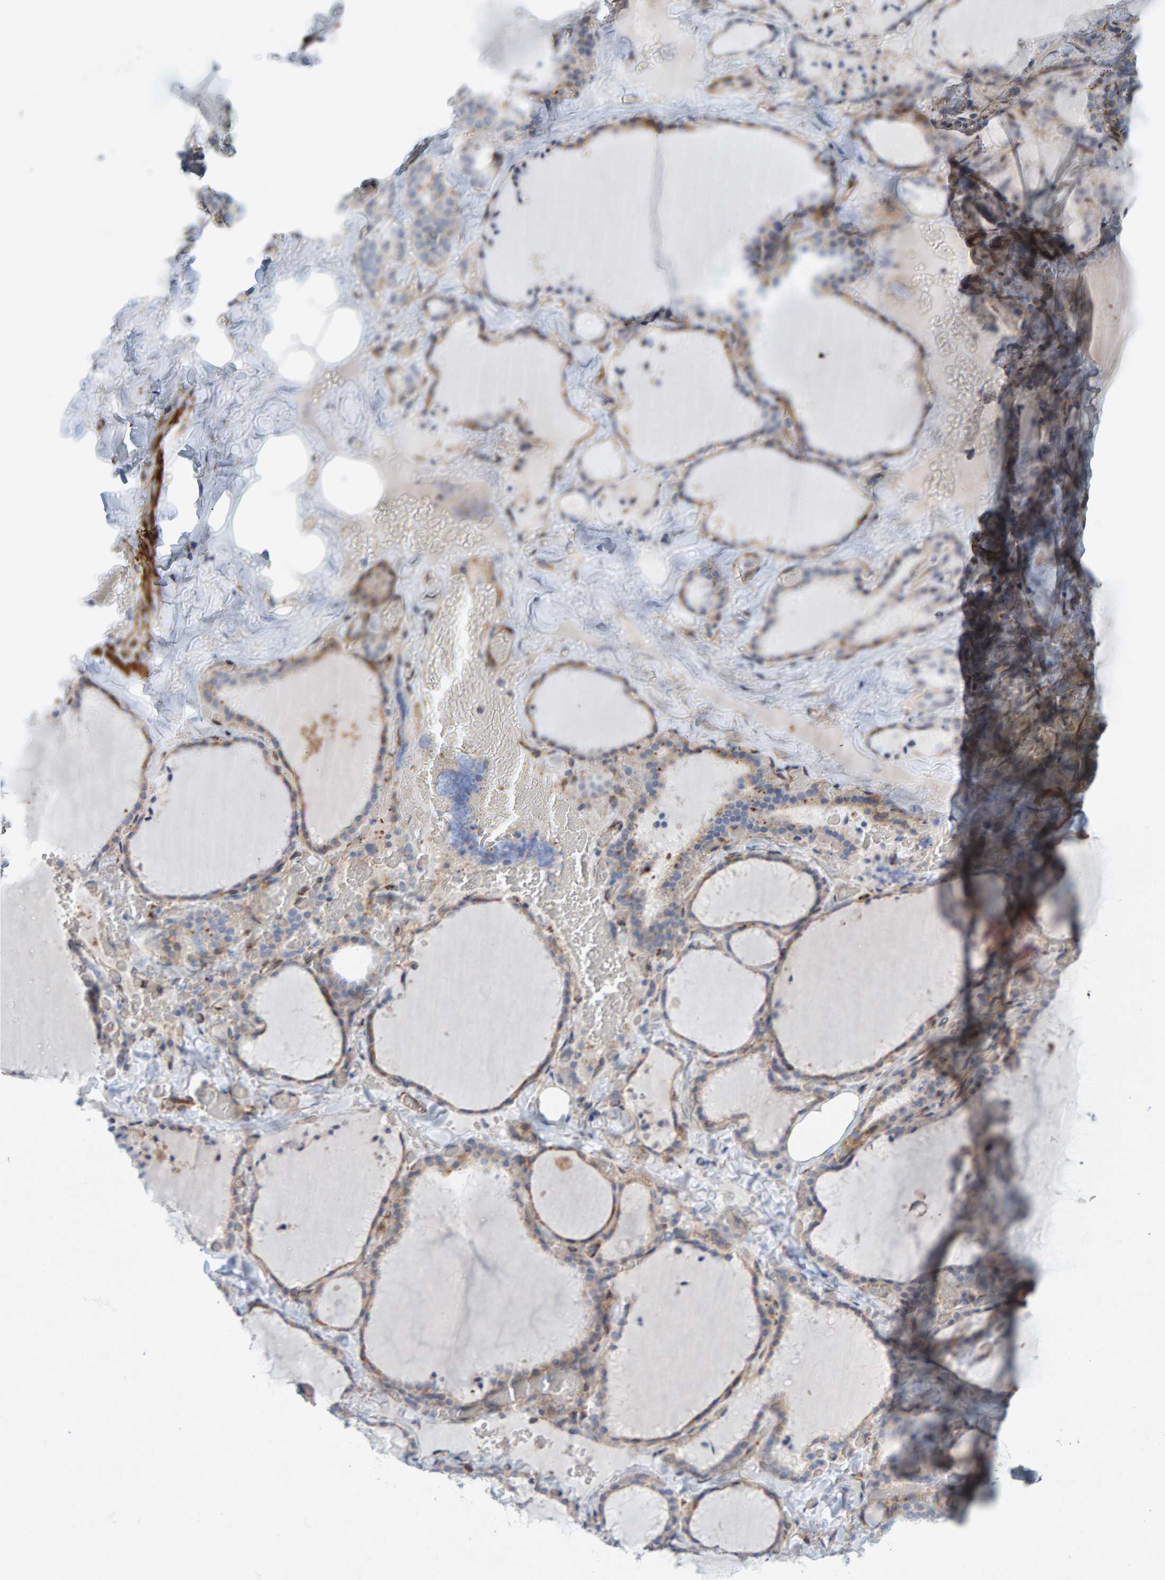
{"staining": {"intensity": "moderate", "quantity": "<25%", "location": "cytoplasmic/membranous"}, "tissue": "thyroid gland", "cell_type": "Glandular cells", "image_type": "normal", "snomed": [{"axis": "morphology", "description": "Normal tissue, NOS"}, {"axis": "topography", "description": "Thyroid gland"}], "caption": "This is a photomicrograph of immunohistochemistry staining of benign thyroid gland, which shows moderate staining in the cytoplasmic/membranous of glandular cells.", "gene": "MMP16", "patient": {"sex": "female", "age": 22}}